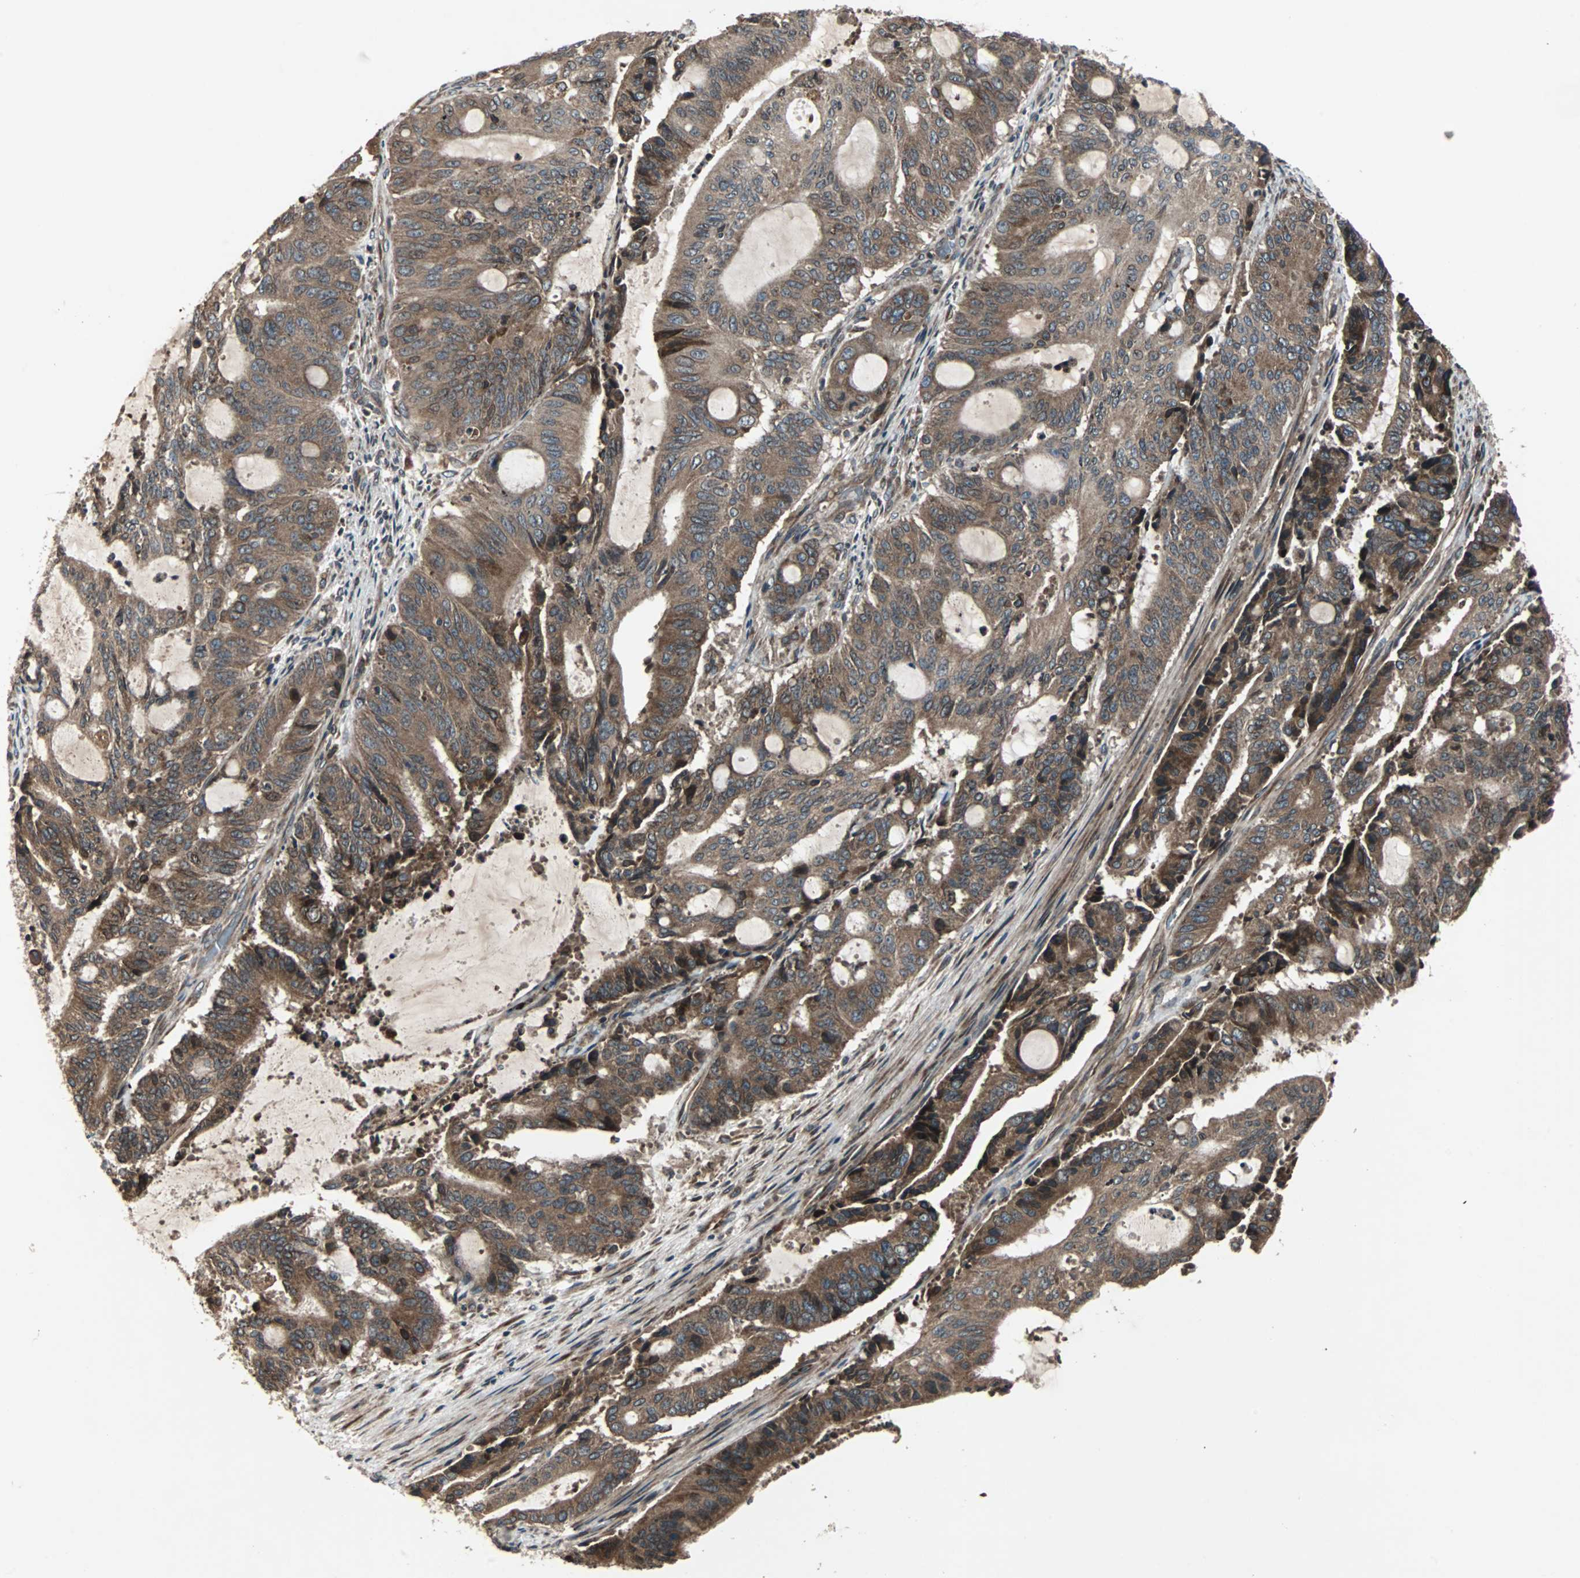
{"staining": {"intensity": "strong", "quantity": ">75%", "location": "cytoplasmic/membranous"}, "tissue": "liver cancer", "cell_type": "Tumor cells", "image_type": "cancer", "snomed": [{"axis": "morphology", "description": "Cholangiocarcinoma"}, {"axis": "topography", "description": "Liver"}], "caption": "Strong cytoplasmic/membranous protein staining is appreciated in about >75% of tumor cells in cholangiocarcinoma (liver). (Stains: DAB in brown, nuclei in blue, Microscopy: brightfield microscopy at high magnification).", "gene": "RAB7A", "patient": {"sex": "female", "age": 73}}